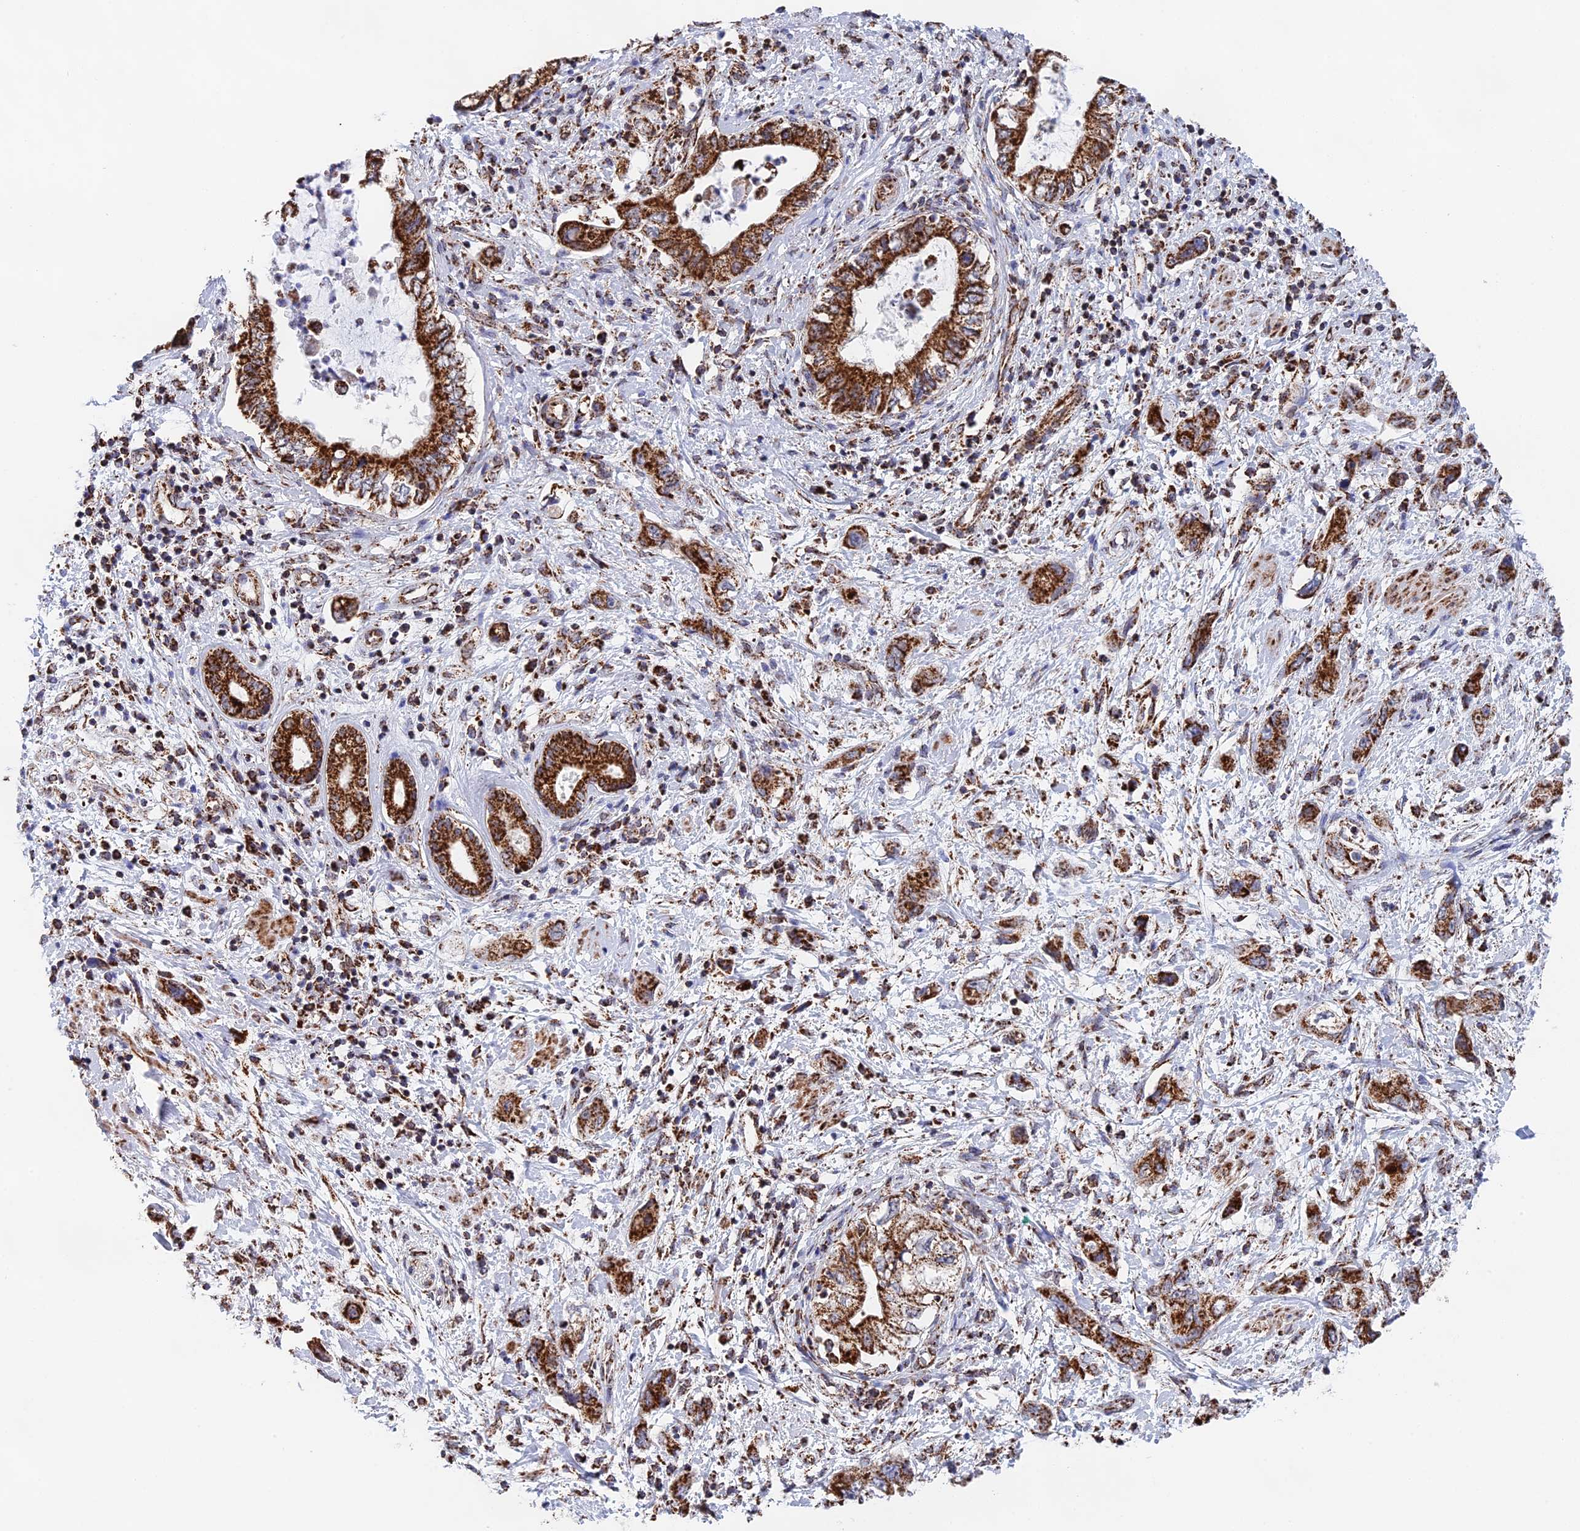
{"staining": {"intensity": "strong", "quantity": ">75%", "location": "cytoplasmic/membranous"}, "tissue": "pancreatic cancer", "cell_type": "Tumor cells", "image_type": "cancer", "snomed": [{"axis": "morphology", "description": "Adenocarcinoma, NOS"}, {"axis": "topography", "description": "Pancreas"}], "caption": "Protein analysis of pancreatic cancer (adenocarcinoma) tissue reveals strong cytoplasmic/membranous staining in about >75% of tumor cells. (brown staining indicates protein expression, while blue staining denotes nuclei).", "gene": "CDC16", "patient": {"sex": "female", "age": 73}}